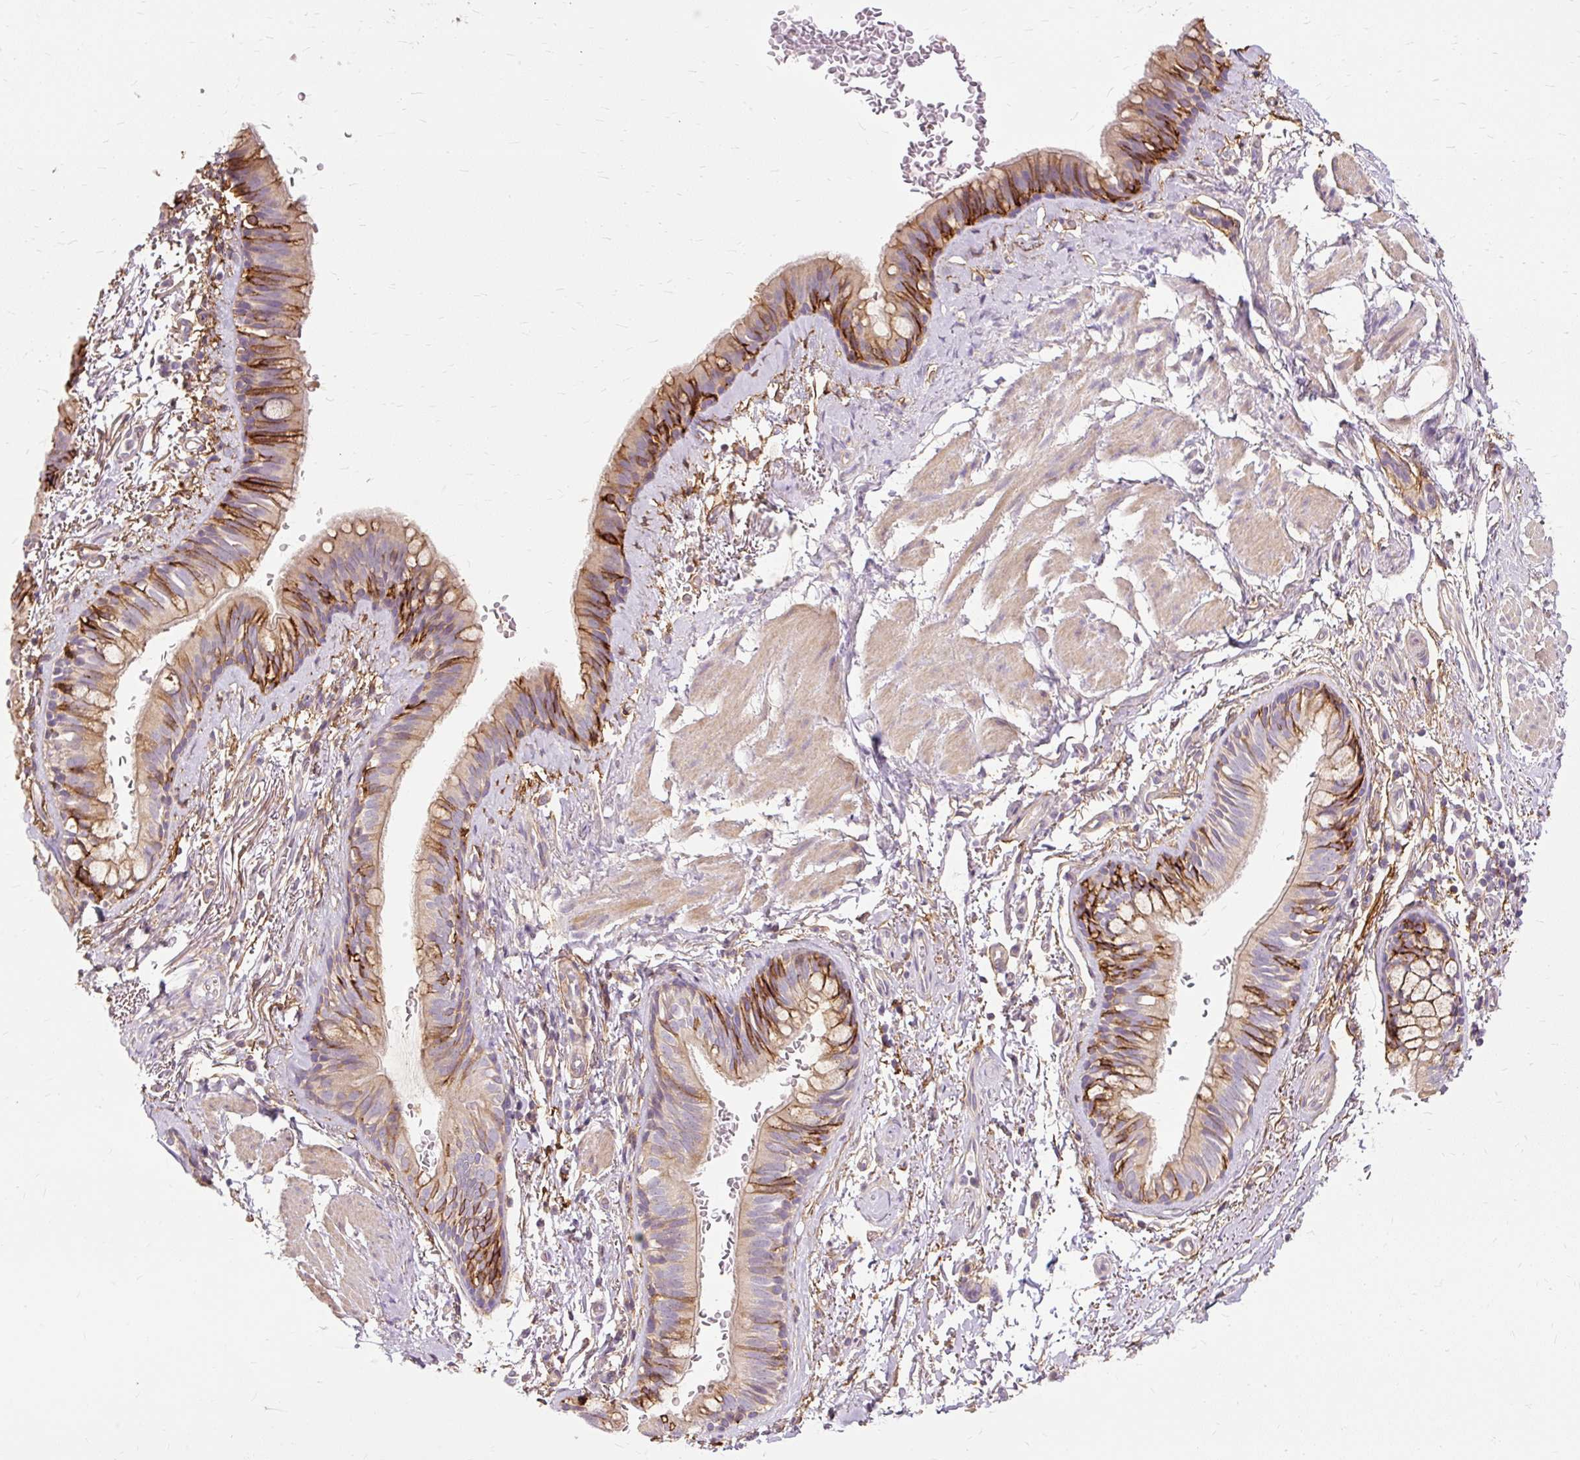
{"staining": {"intensity": "moderate", "quantity": "25%-75%", "location": "cytoplasmic/membranous"}, "tissue": "bronchus", "cell_type": "Respiratory epithelial cells", "image_type": "normal", "snomed": [{"axis": "morphology", "description": "Normal tissue, NOS"}, {"axis": "topography", "description": "Bronchus"}], "caption": "Brown immunohistochemical staining in unremarkable bronchus demonstrates moderate cytoplasmic/membranous staining in approximately 25%-75% of respiratory epithelial cells.", "gene": "TSPAN8", "patient": {"sex": "male", "age": 67}}